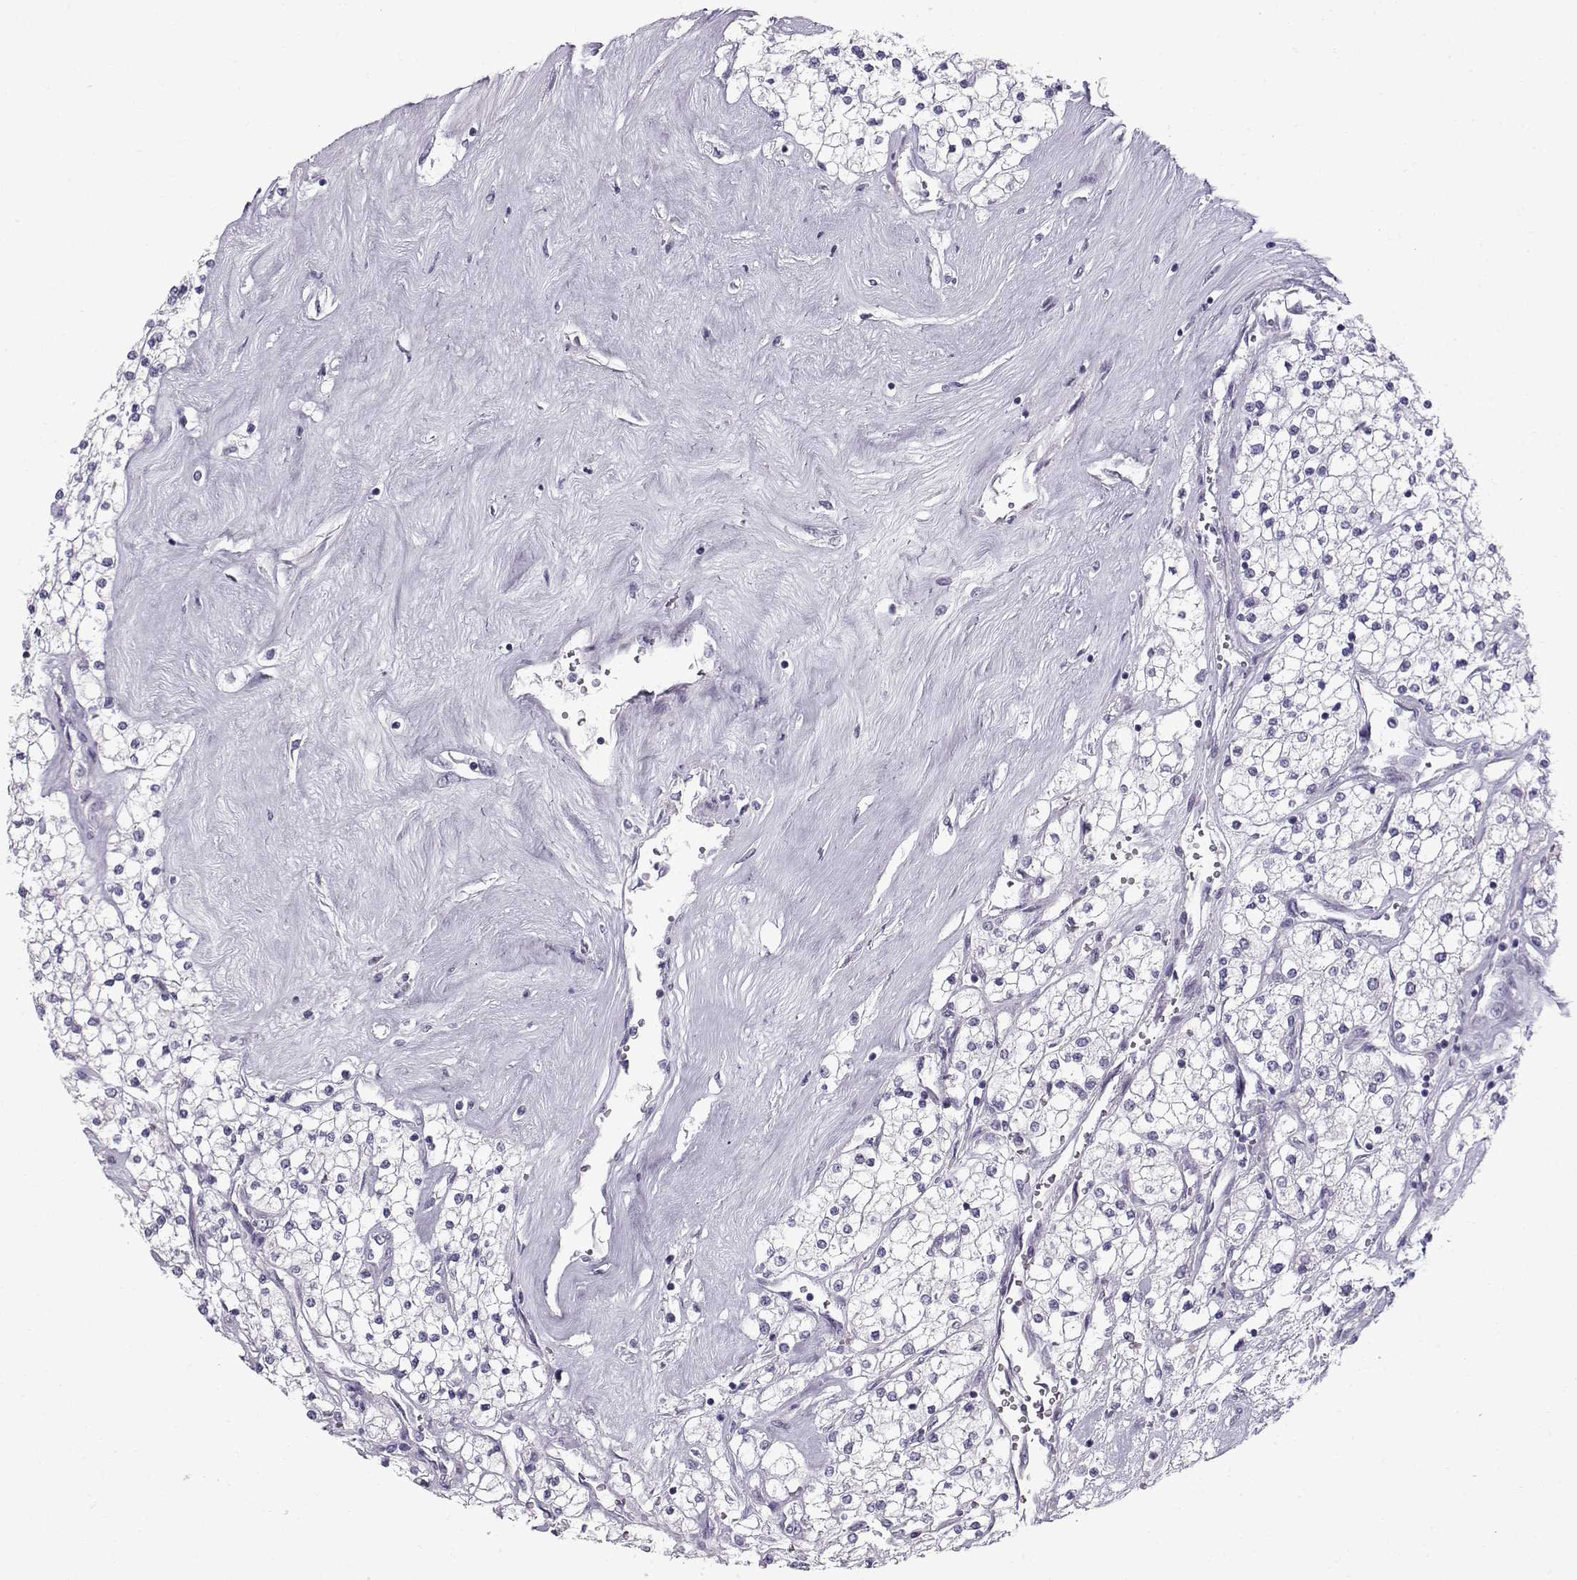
{"staining": {"intensity": "negative", "quantity": "none", "location": "none"}, "tissue": "renal cancer", "cell_type": "Tumor cells", "image_type": "cancer", "snomed": [{"axis": "morphology", "description": "Adenocarcinoma, NOS"}, {"axis": "topography", "description": "Kidney"}], "caption": "Immunohistochemistry micrograph of human renal adenocarcinoma stained for a protein (brown), which exhibits no expression in tumor cells.", "gene": "DMRT3", "patient": {"sex": "male", "age": 80}}